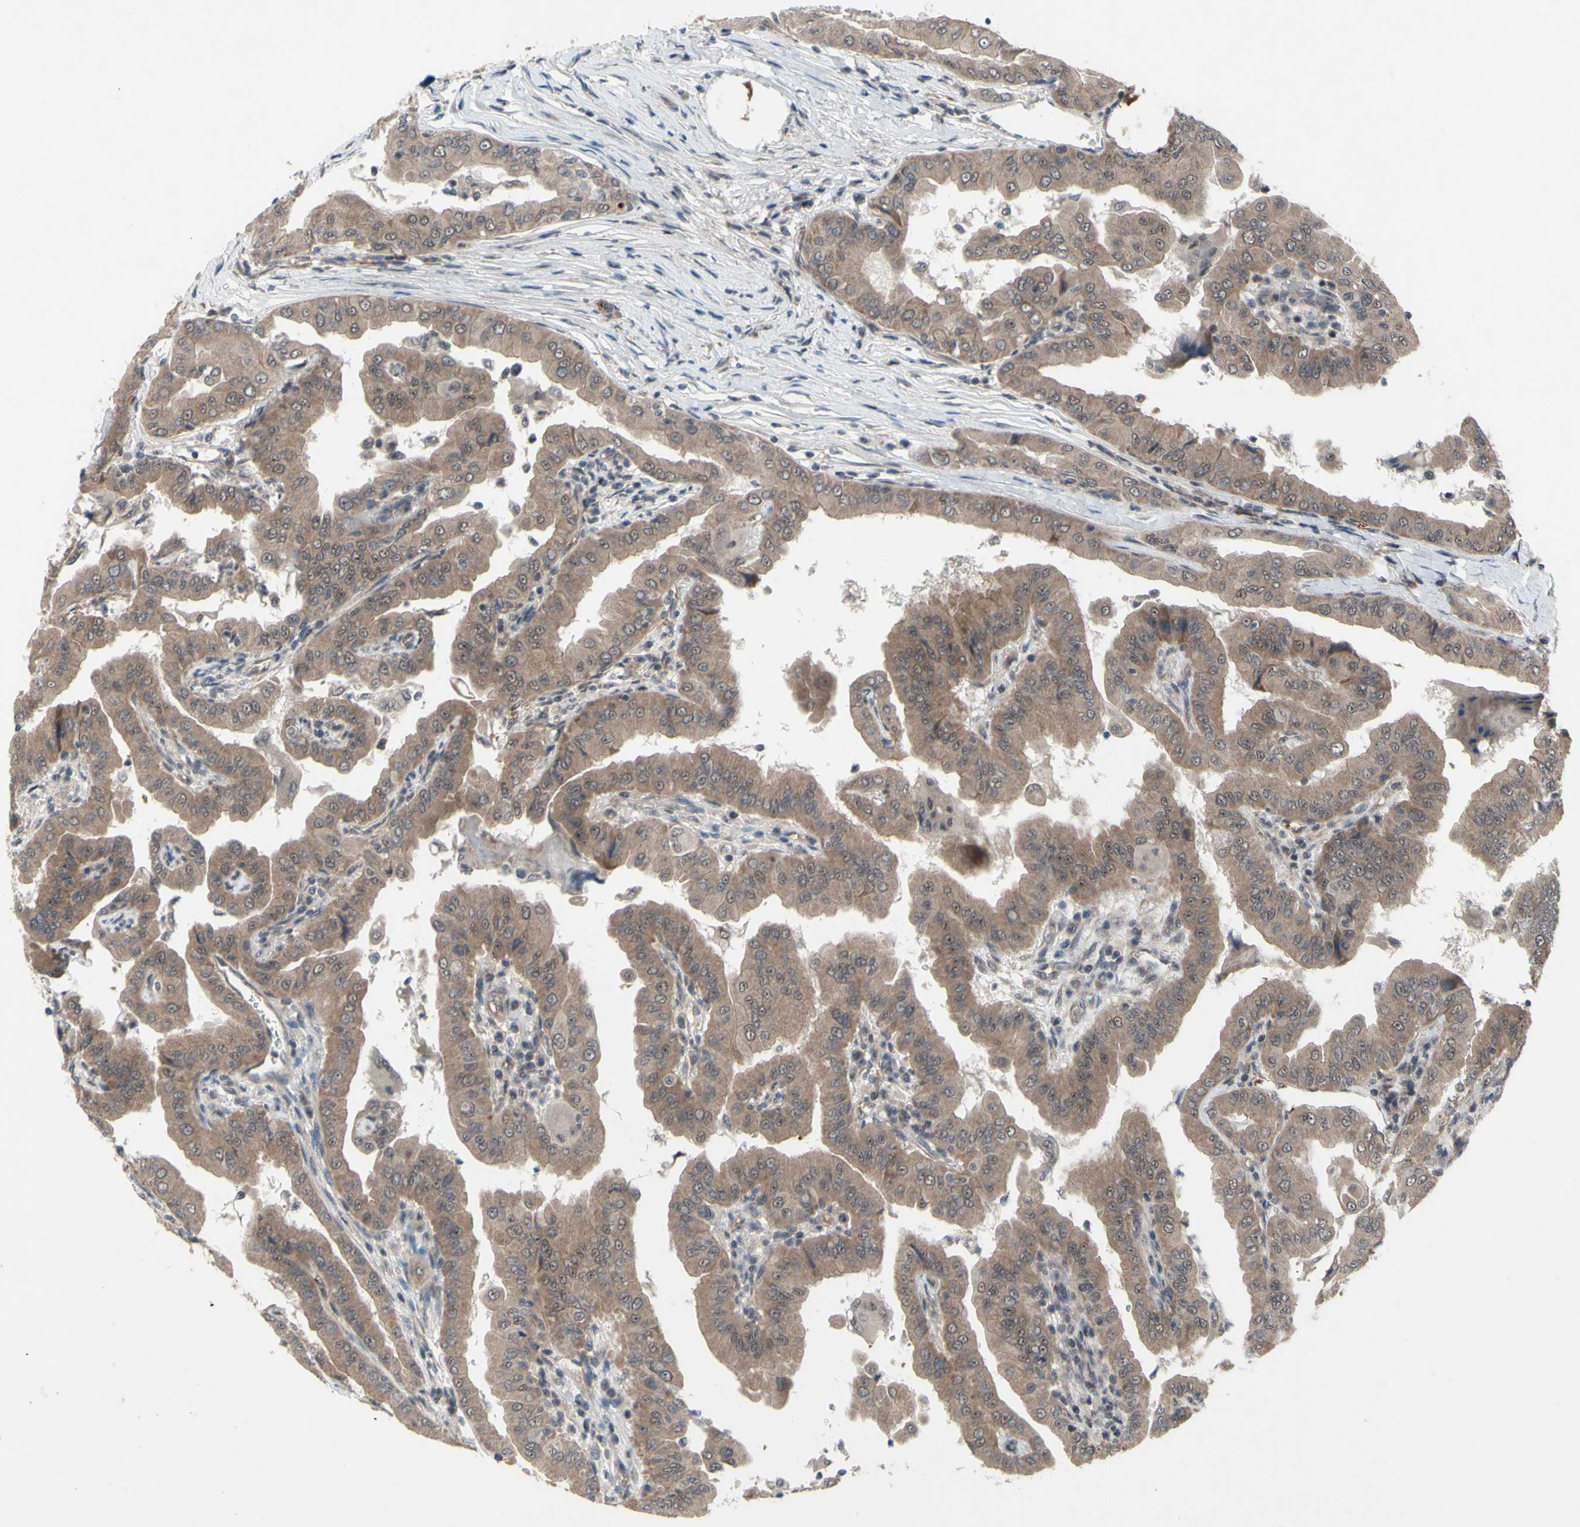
{"staining": {"intensity": "moderate", "quantity": ">75%", "location": "cytoplasmic/membranous,nuclear"}, "tissue": "thyroid cancer", "cell_type": "Tumor cells", "image_type": "cancer", "snomed": [{"axis": "morphology", "description": "Papillary adenocarcinoma, NOS"}, {"axis": "topography", "description": "Thyroid gland"}], "caption": "A photomicrograph of human papillary adenocarcinoma (thyroid) stained for a protein demonstrates moderate cytoplasmic/membranous and nuclear brown staining in tumor cells.", "gene": "TRDMT1", "patient": {"sex": "male", "age": 33}}